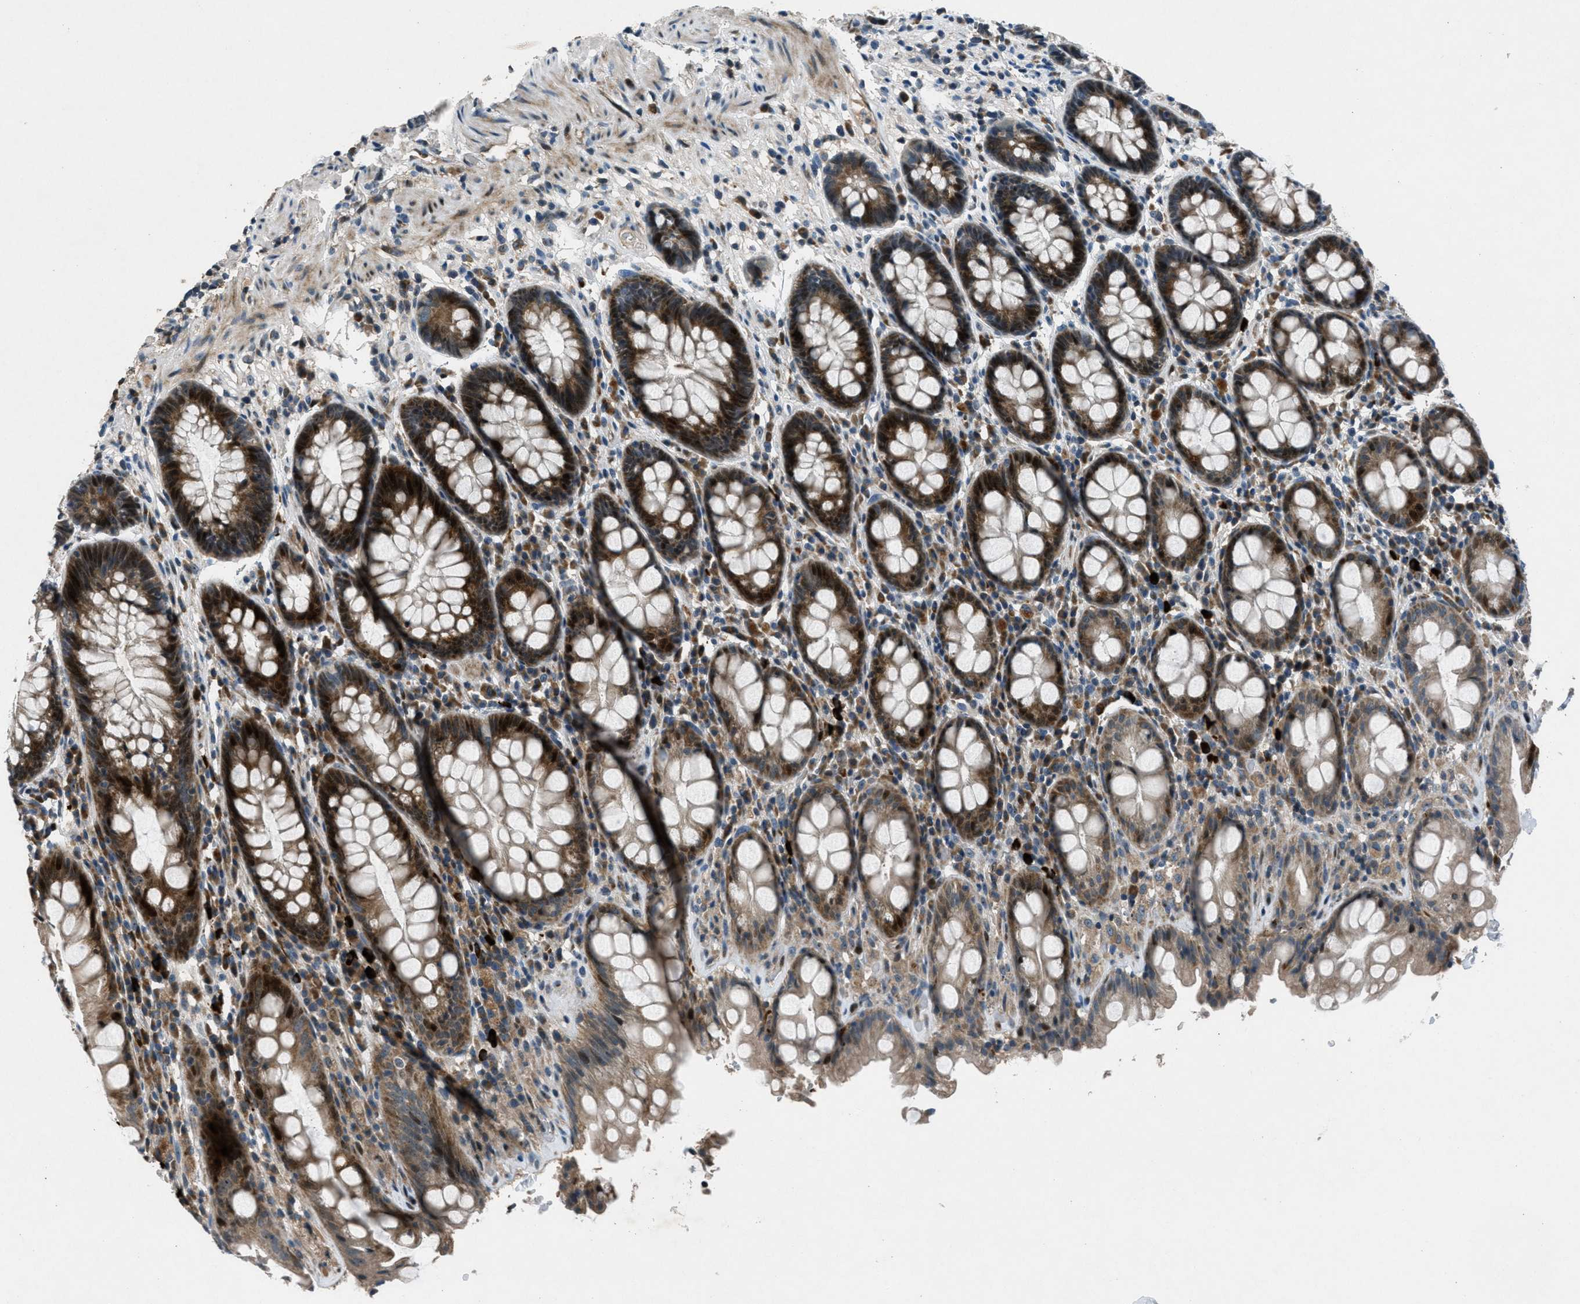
{"staining": {"intensity": "strong", "quantity": ">75%", "location": "cytoplasmic/membranous"}, "tissue": "rectum", "cell_type": "Glandular cells", "image_type": "normal", "snomed": [{"axis": "morphology", "description": "Normal tissue, NOS"}, {"axis": "topography", "description": "Rectum"}], "caption": "Brown immunohistochemical staining in unremarkable human rectum demonstrates strong cytoplasmic/membranous staining in approximately >75% of glandular cells. Ihc stains the protein in brown and the nuclei are stained blue.", "gene": "CLEC2D", "patient": {"sex": "male", "age": 64}}